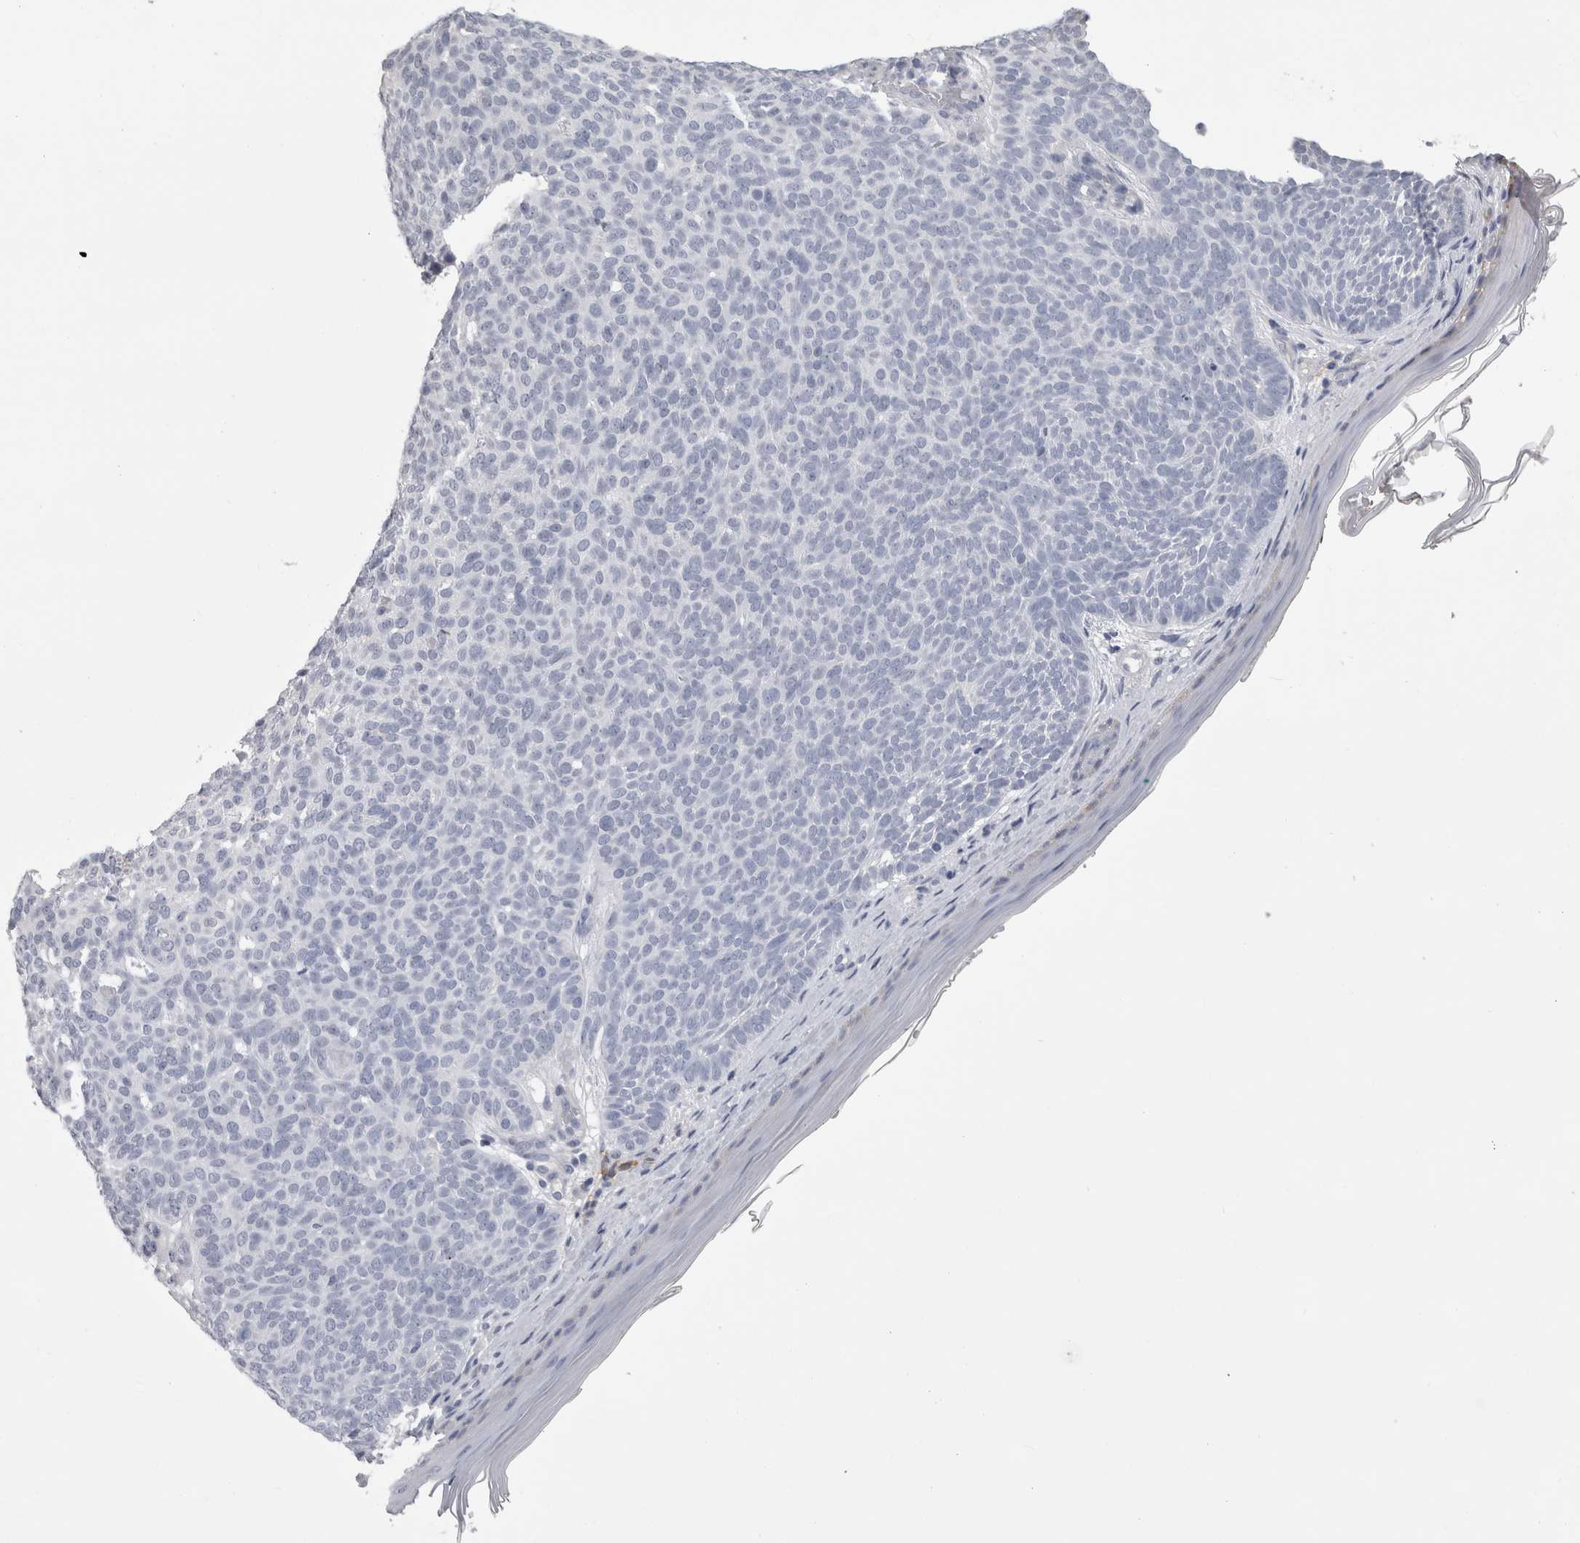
{"staining": {"intensity": "negative", "quantity": "none", "location": "none"}, "tissue": "skin cancer", "cell_type": "Tumor cells", "image_type": "cancer", "snomed": [{"axis": "morphology", "description": "Basal cell carcinoma"}, {"axis": "topography", "description": "Skin"}], "caption": "The photomicrograph displays no staining of tumor cells in skin cancer (basal cell carcinoma).", "gene": "AFMID", "patient": {"sex": "male", "age": 61}}